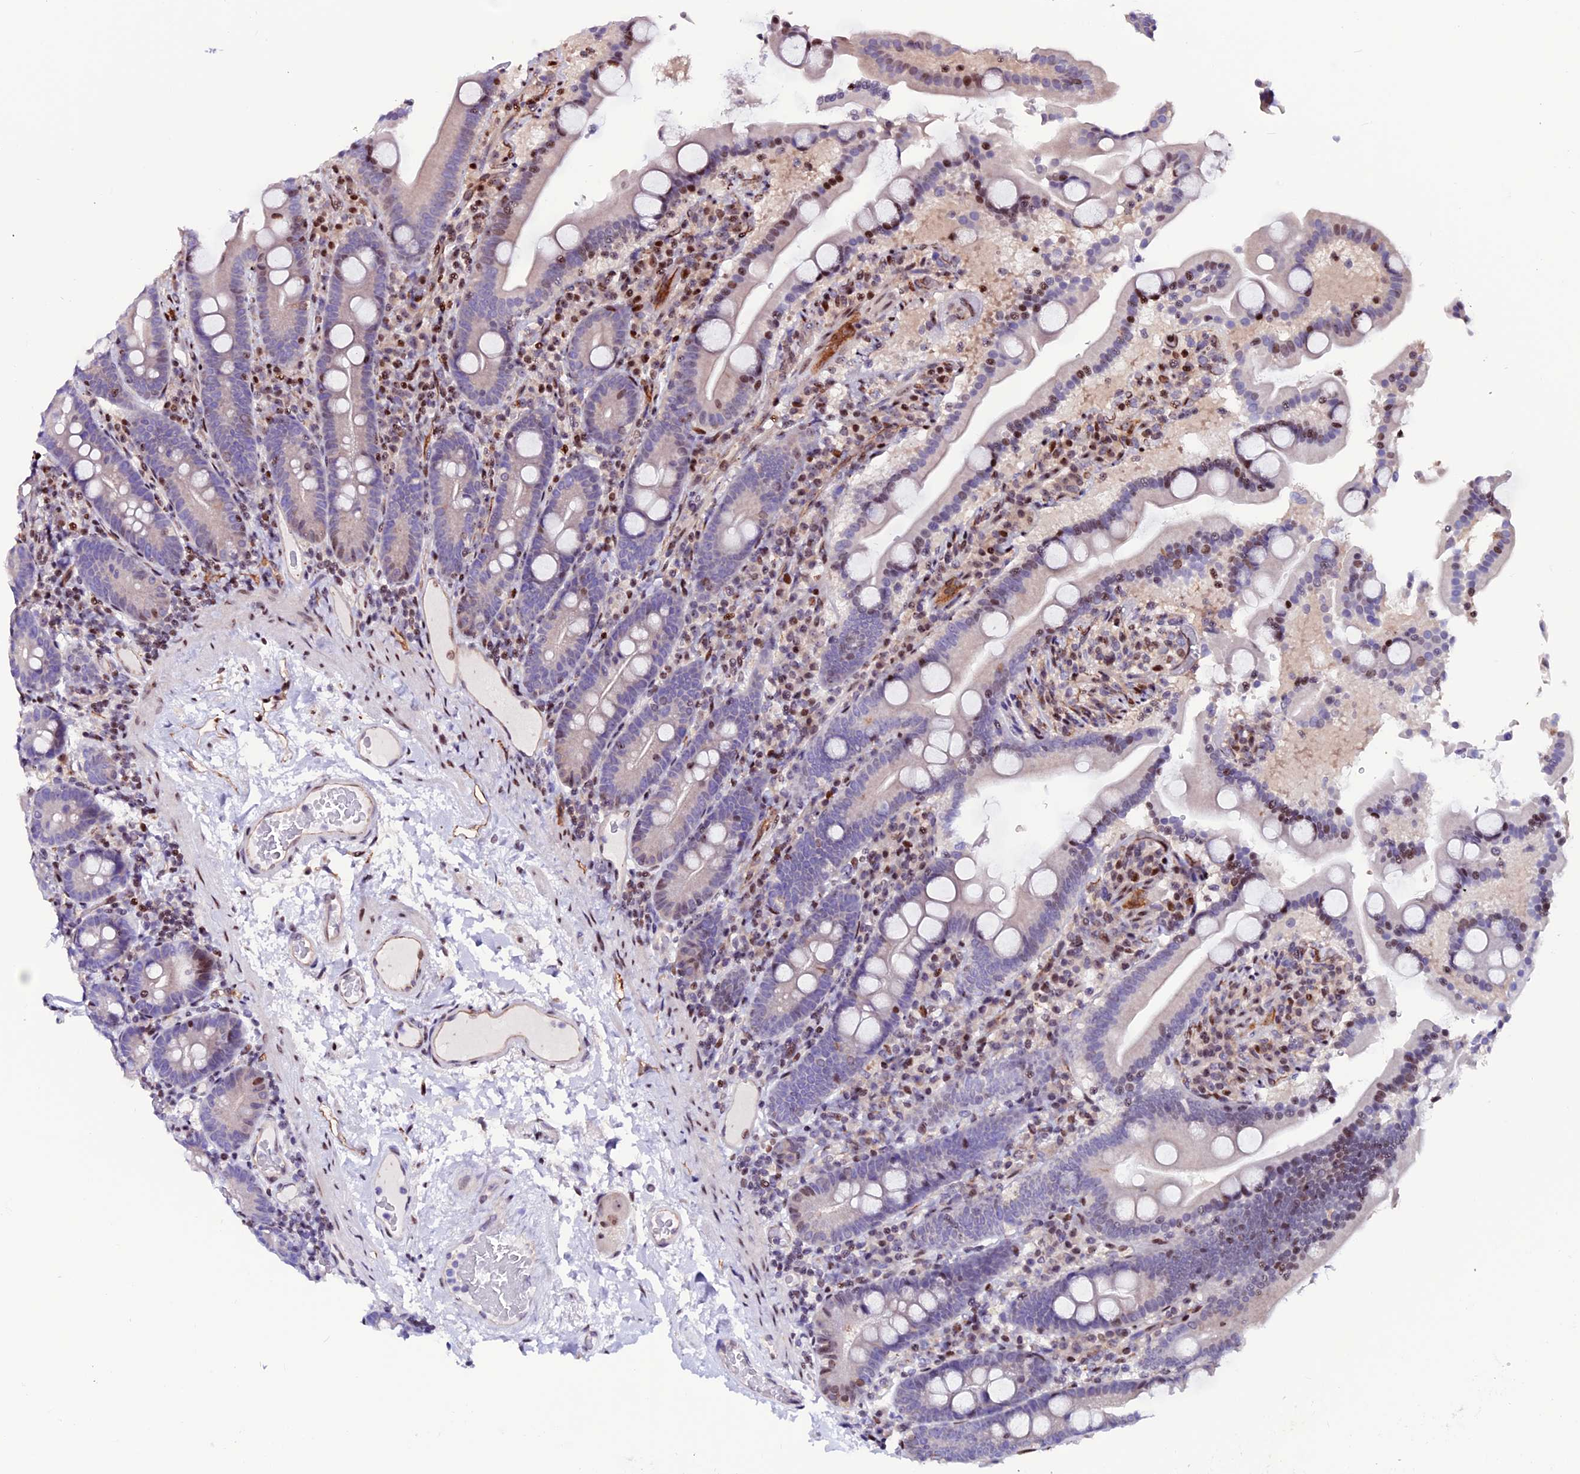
{"staining": {"intensity": "moderate", "quantity": "<25%", "location": "nuclear"}, "tissue": "duodenum", "cell_type": "Glandular cells", "image_type": "normal", "snomed": [{"axis": "morphology", "description": "Normal tissue, NOS"}, {"axis": "topography", "description": "Duodenum"}], "caption": "The image reveals immunohistochemical staining of benign duodenum. There is moderate nuclear positivity is seen in approximately <25% of glandular cells.", "gene": "RINL", "patient": {"sex": "male", "age": 55}}